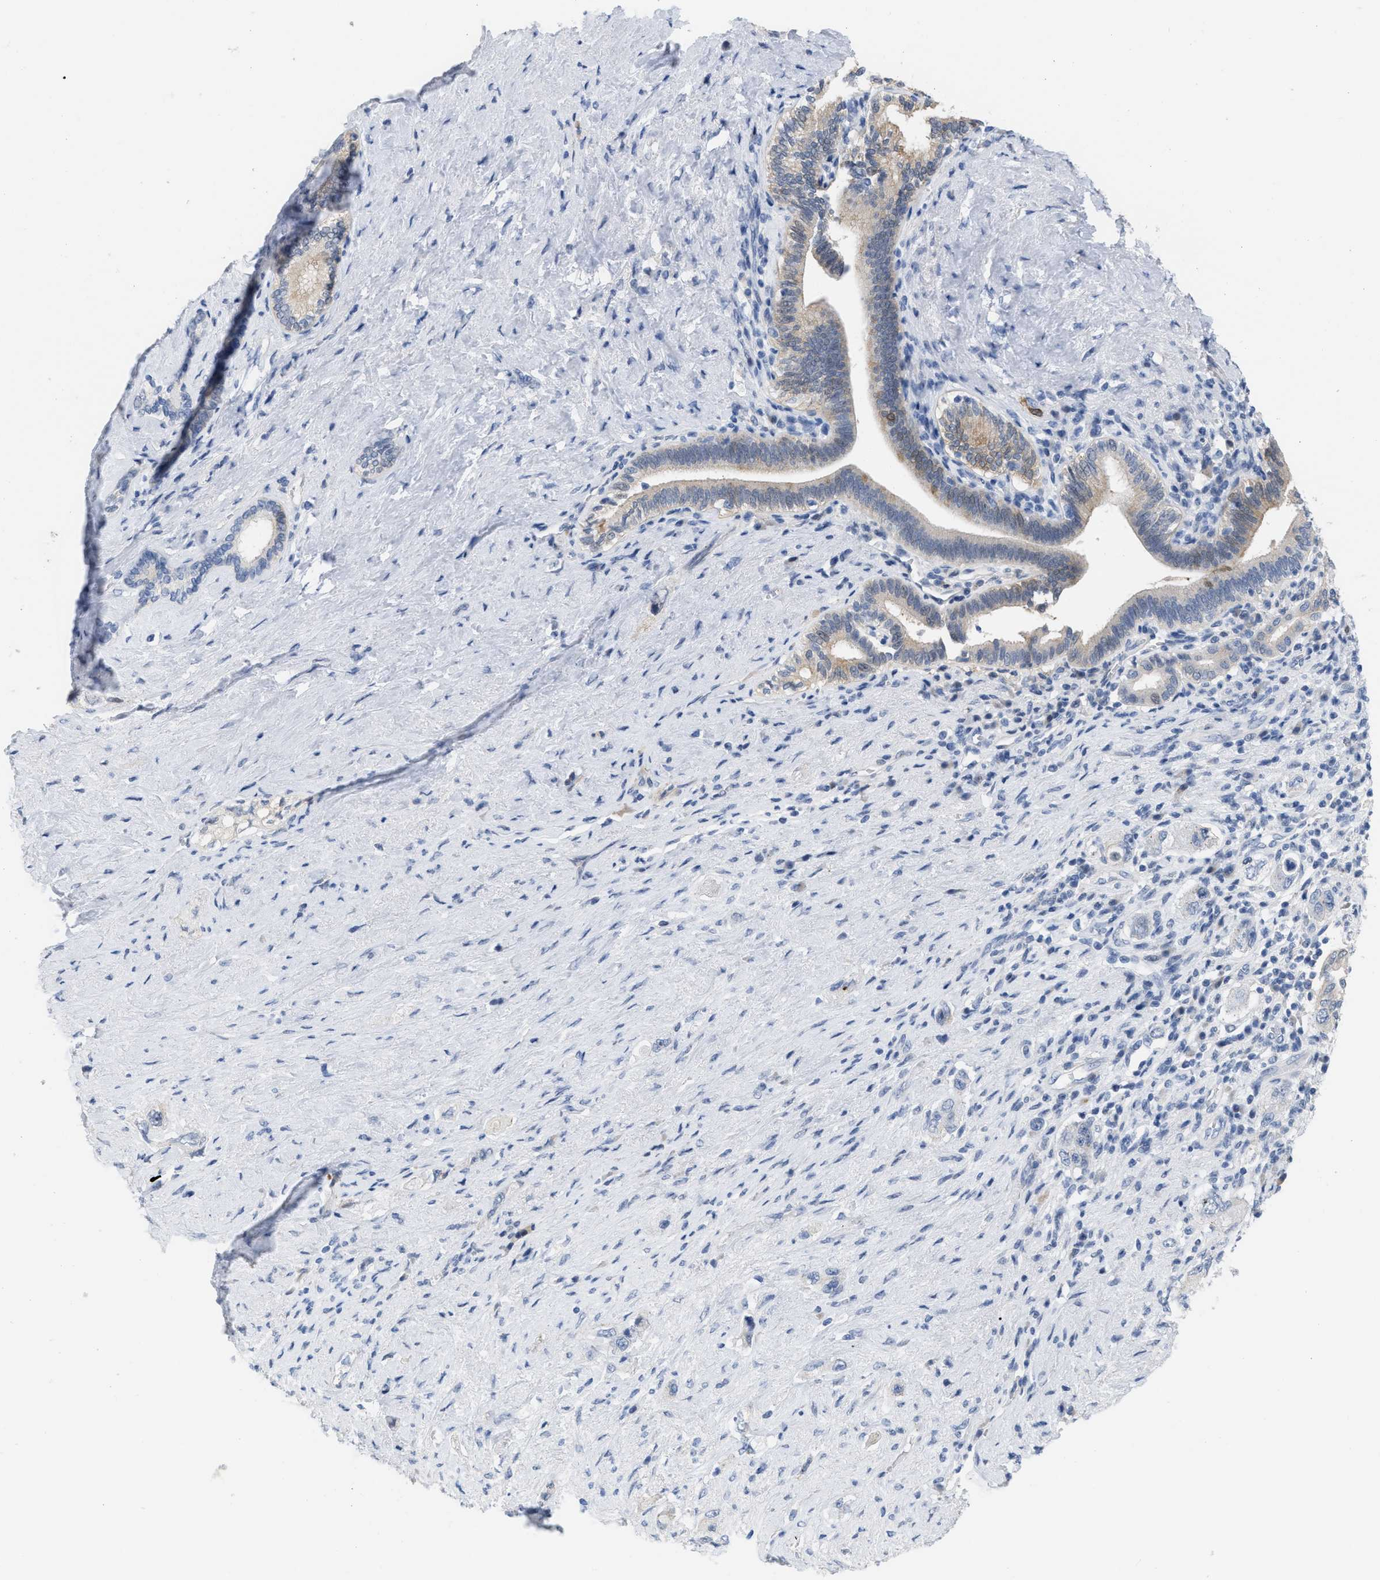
{"staining": {"intensity": "weak", "quantity": "25%-75%", "location": "cytoplasmic/membranous"}, "tissue": "pancreatic cancer", "cell_type": "Tumor cells", "image_type": "cancer", "snomed": [{"axis": "morphology", "description": "Adenocarcinoma, NOS"}, {"axis": "topography", "description": "Pancreas"}], "caption": "Protein staining of pancreatic cancer (adenocarcinoma) tissue demonstrates weak cytoplasmic/membranous staining in about 25%-75% of tumor cells. The staining is performed using DAB brown chromogen to label protein expression. The nuclei are counter-stained blue using hematoxylin.", "gene": "CRYM", "patient": {"sex": "female", "age": 73}}